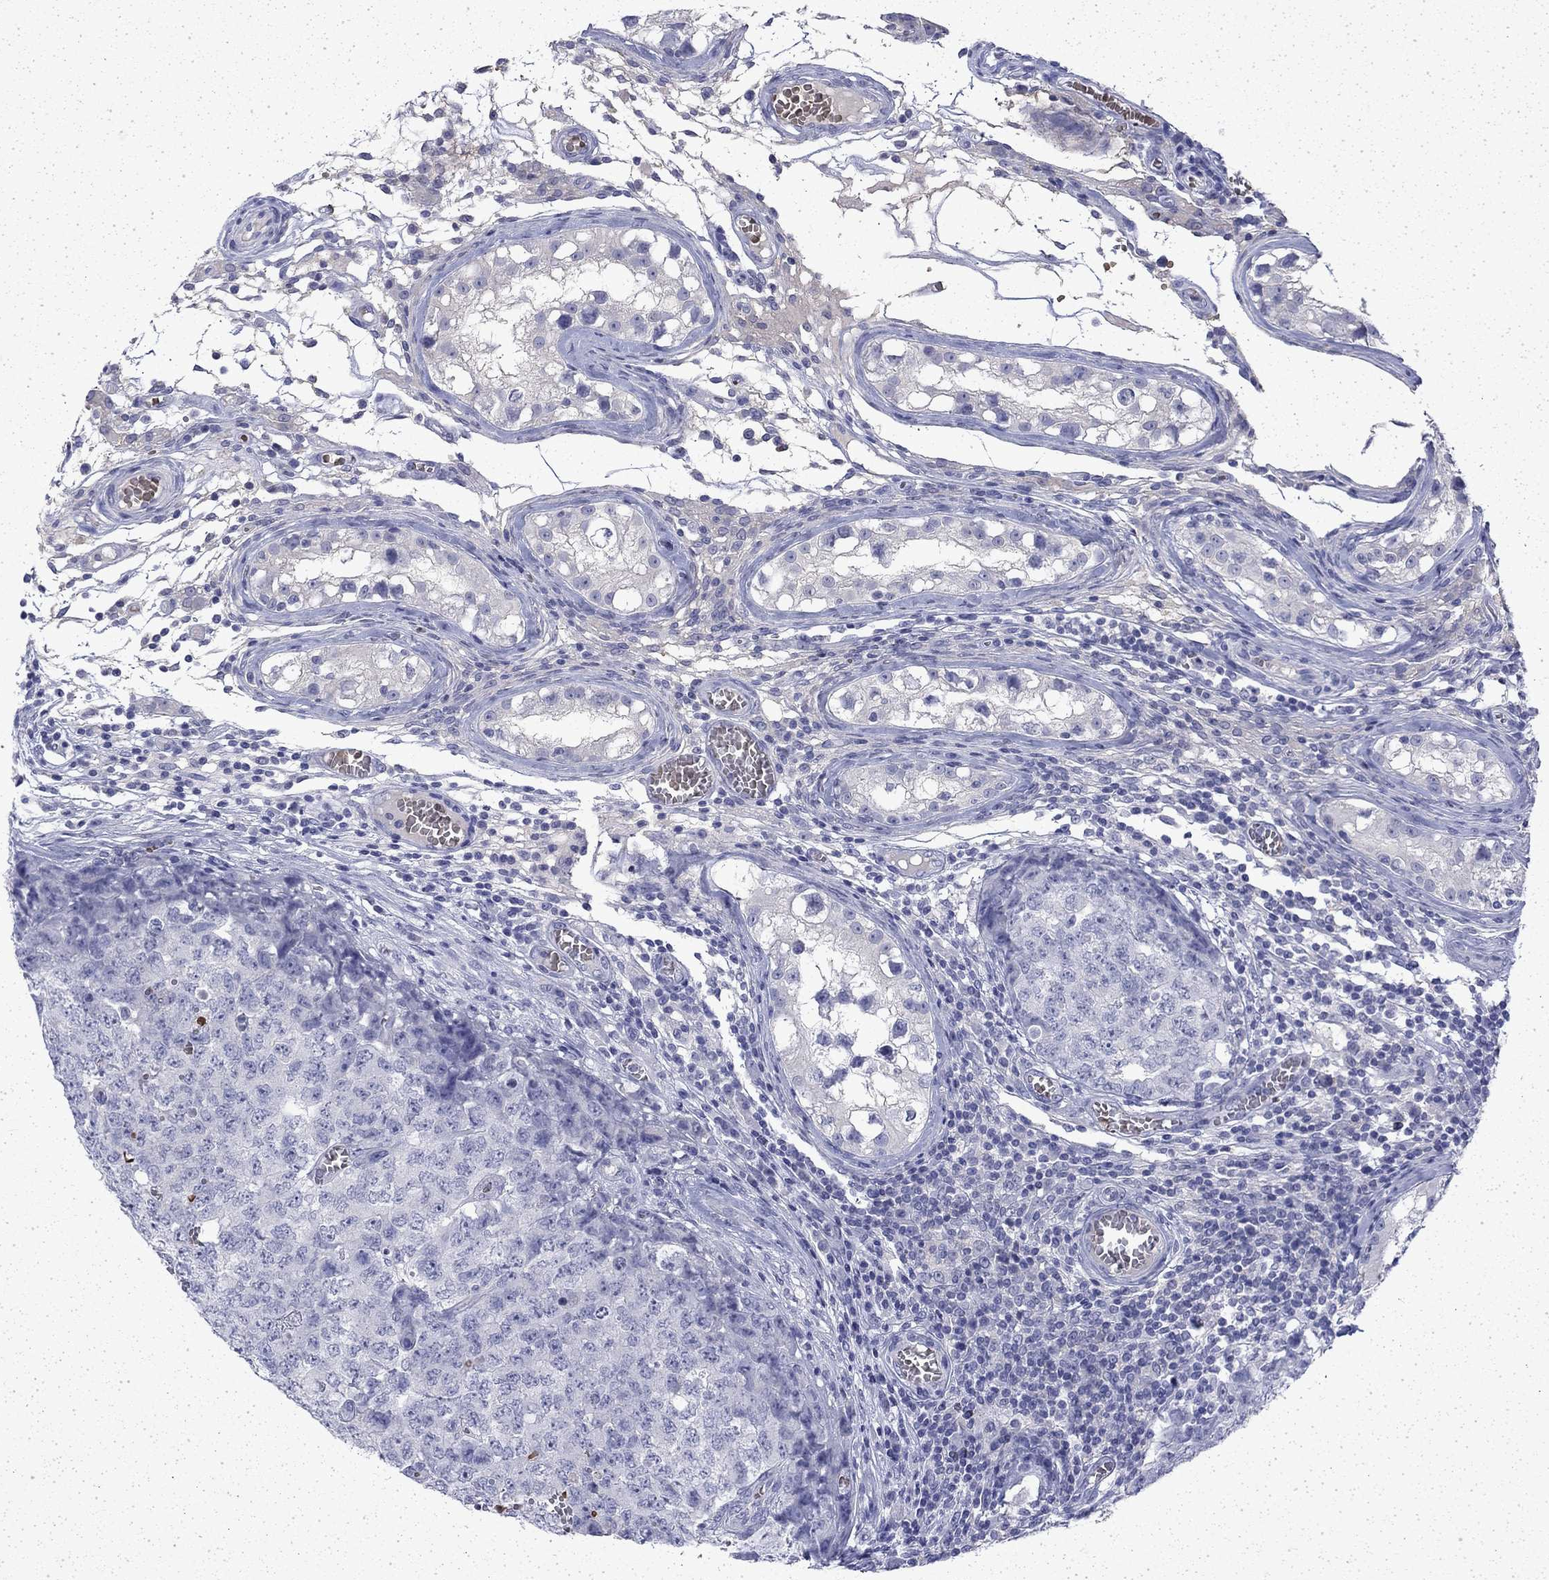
{"staining": {"intensity": "negative", "quantity": "none", "location": "none"}, "tissue": "testis cancer", "cell_type": "Tumor cells", "image_type": "cancer", "snomed": [{"axis": "morphology", "description": "Carcinoma, Embryonal, NOS"}, {"axis": "topography", "description": "Testis"}], "caption": "This photomicrograph is of testis cancer (embryonal carcinoma) stained with immunohistochemistry (IHC) to label a protein in brown with the nuclei are counter-stained blue. There is no expression in tumor cells.", "gene": "ENPP6", "patient": {"sex": "male", "age": 23}}